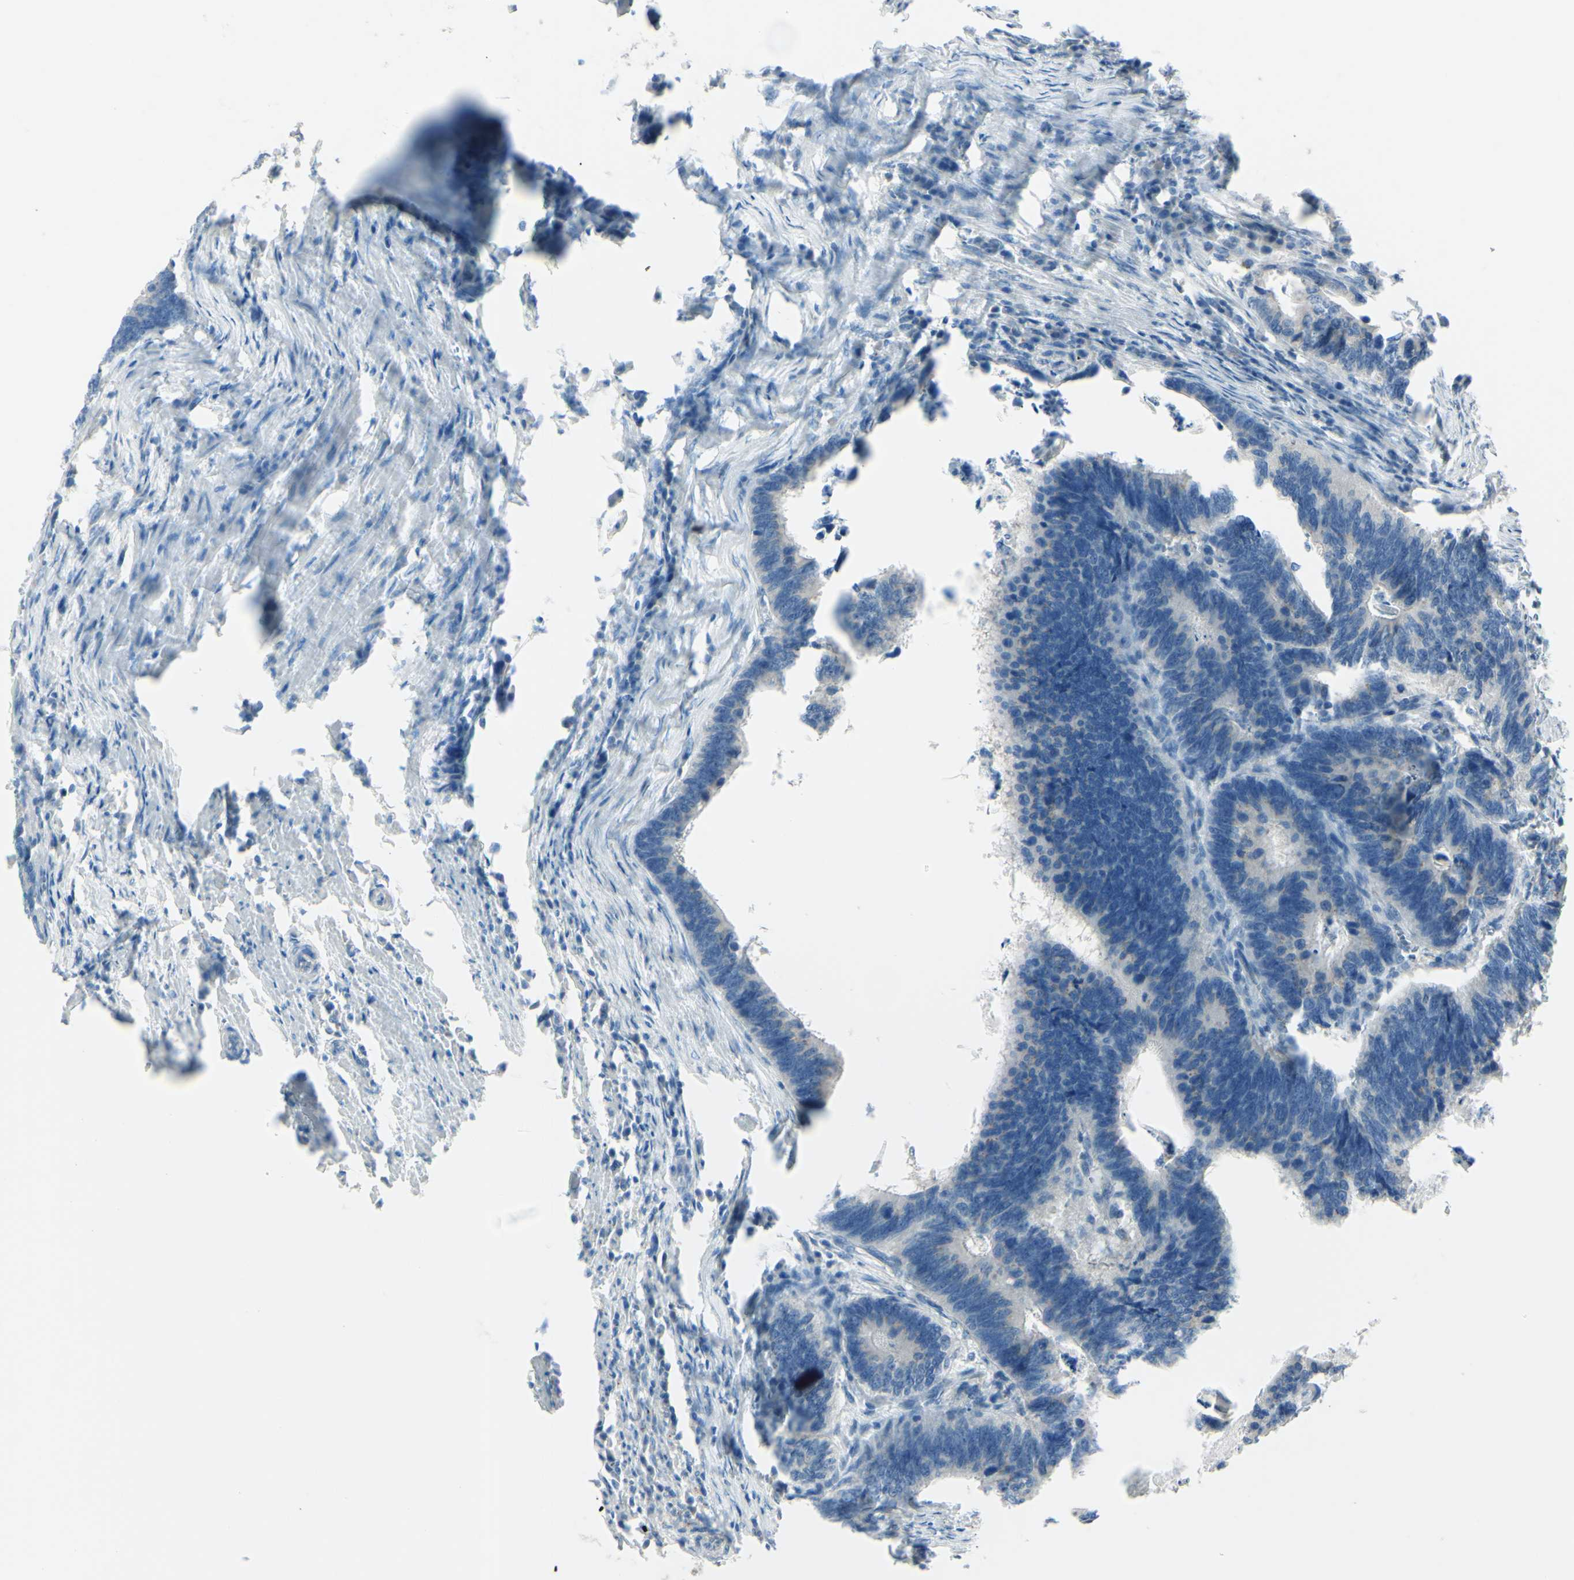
{"staining": {"intensity": "negative", "quantity": "none", "location": "none"}, "tissue": "colorectal cancer", "cell_type": "Tumor cells", "image_type": "cancer", "snomed": [{"axis": "morphology", "description": "Adenocarcinoma, NOS"}, {"axis": "topography", "description": "Colon"}], "caption": "The image shows no staining of tumor cells in colorectal cancer.", "gene": "B4GALT1", "patient": {"sex": "male", "age": 72}}